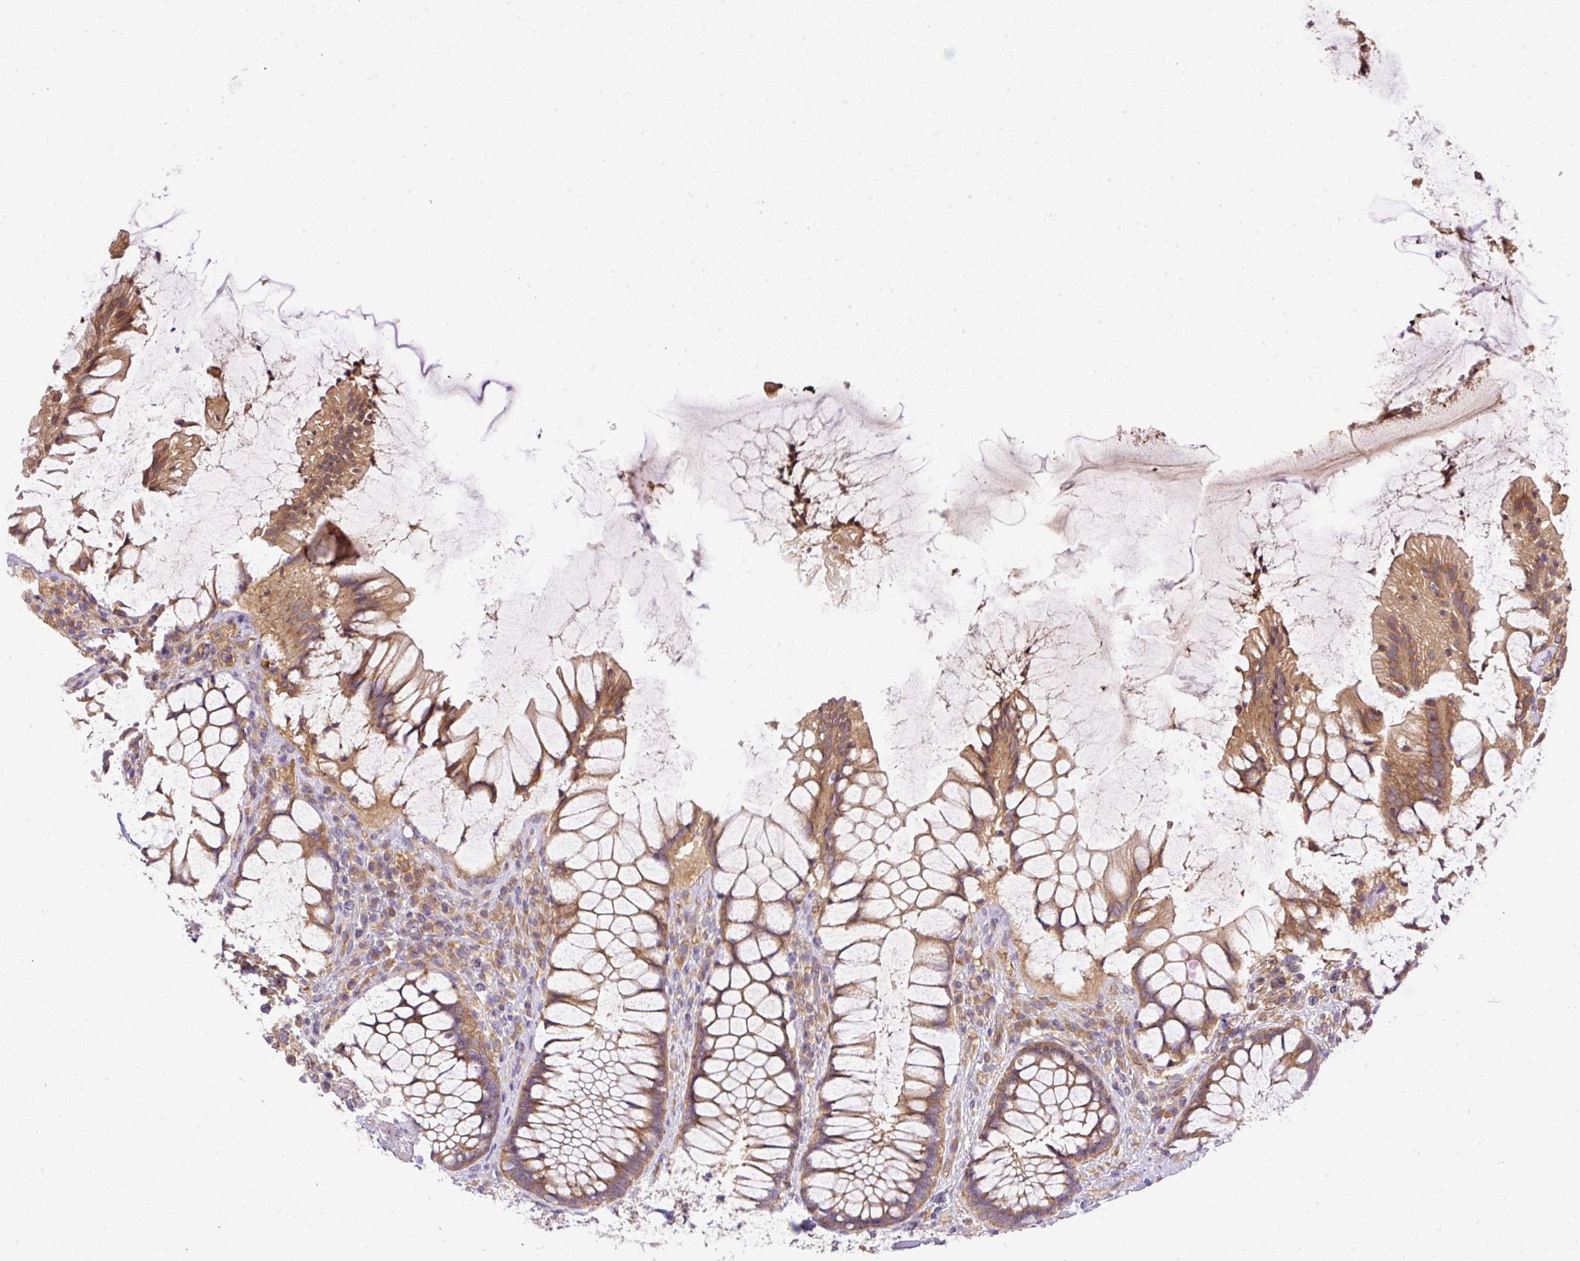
{"staining": {"intensity": "moderate", "quantity": ">75%", "location": "cytoplasmic/membranous"}, "tissue": "rectum", "cell_type": "Glandular cells", "image_type": "normal", "snomed": [{"axis": "morphology", "description": "Normal tissue, NOS"}, {"axis": "topography", "description": "Rectum"}], "caption": "Protein staining of benign rectum displays moderate cytoplasmic/membranous staining in approximately >75% of glandular cells.", "gene": "DAPK1", "patient": {"sex": "female", "age": 58}}